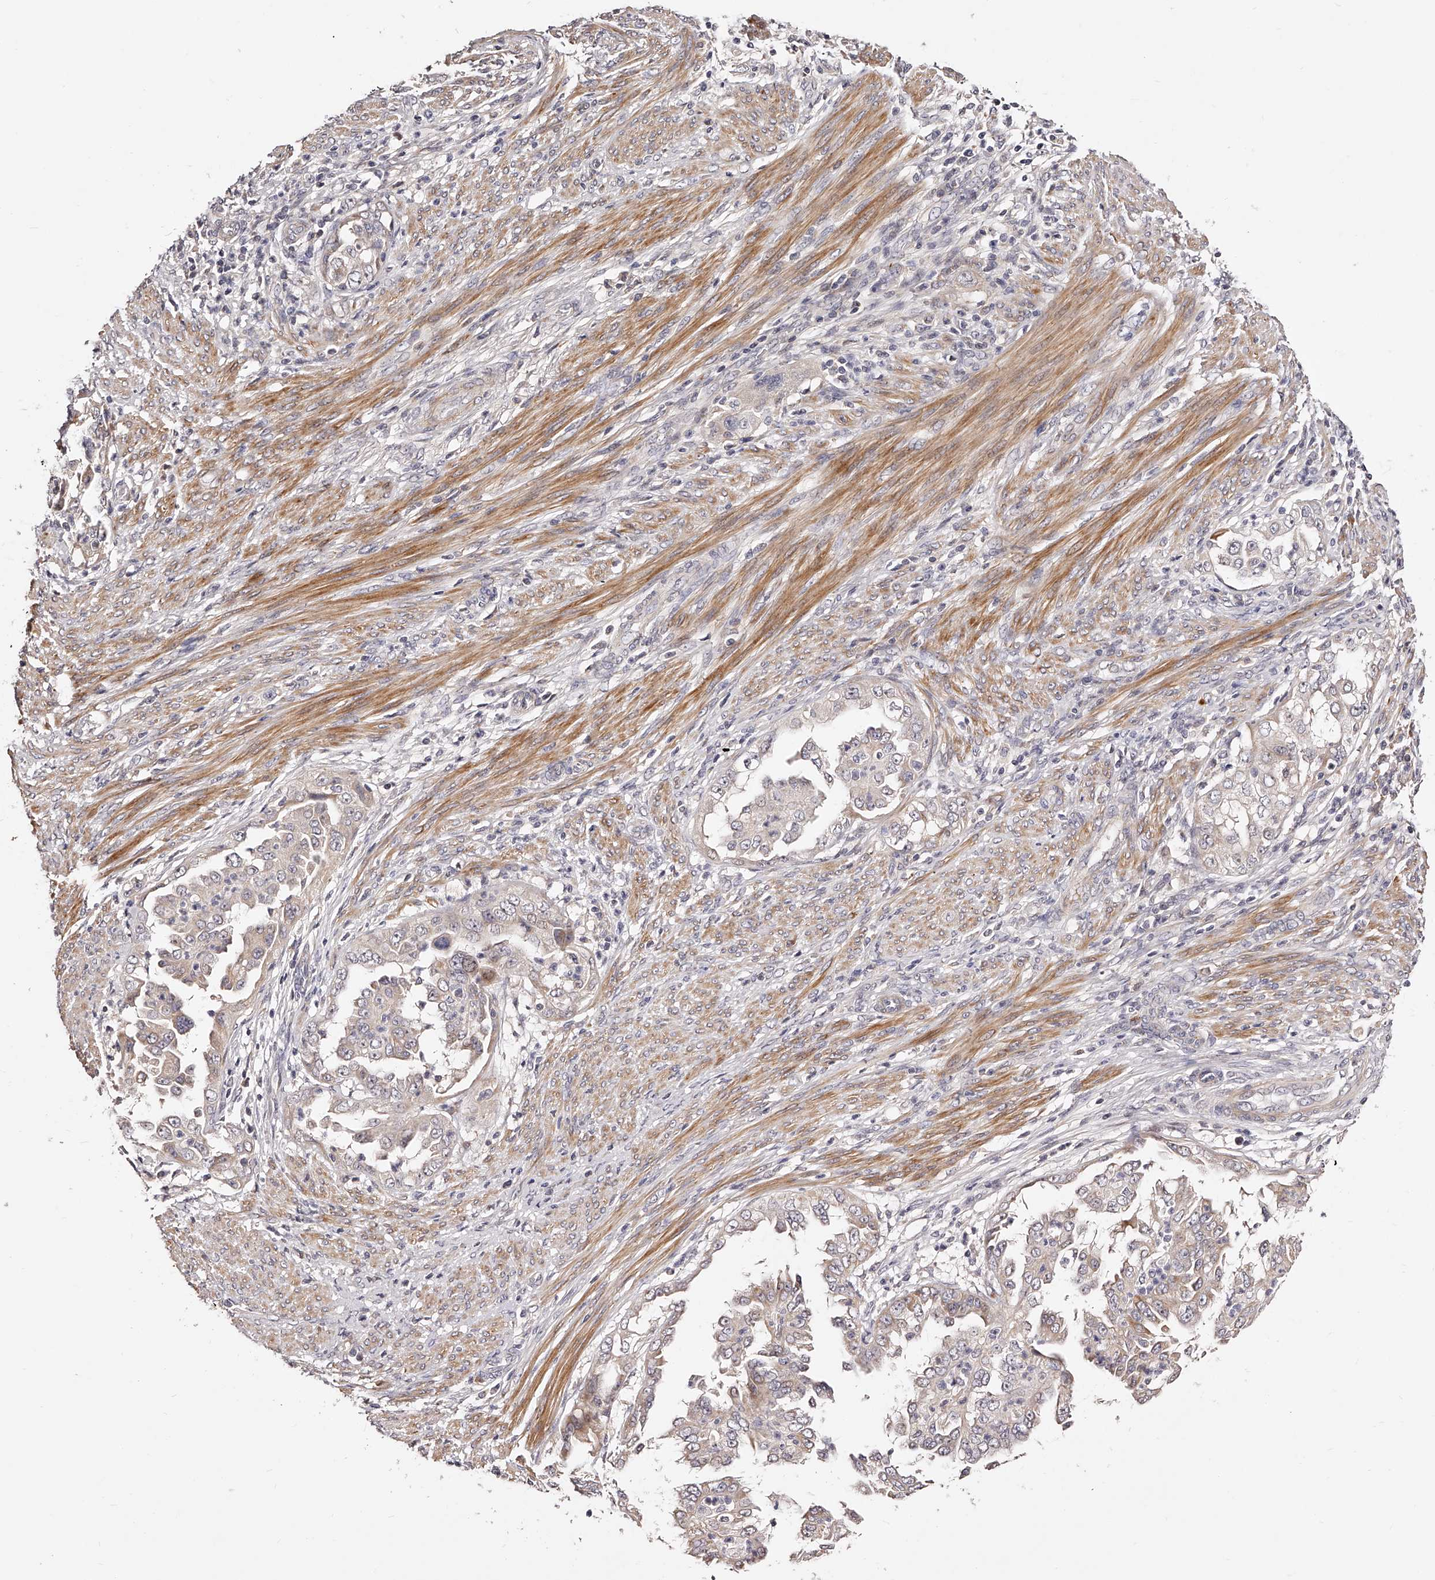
{"staining": {"intensity": "weak", "quantity": "<25%", "location": "cytoplasmic/membranous"}, "tissue": "endometrial cancer", "cell_type": "Tumor cells", "image_type": "cancer", "snomed": [{"axis": "morphology", "description": "Adenocarcinoma, NOS"}, {"axis": "topography", "description": "Endometrium"}], "caption": "IHC image of human endometrial cancer (adenocarcinoma) stained for a protein (brown), which exhibits no positivity in tumor cells.", "gene": "ZNF502", "patient": {"sex": "female", "age": 85}}